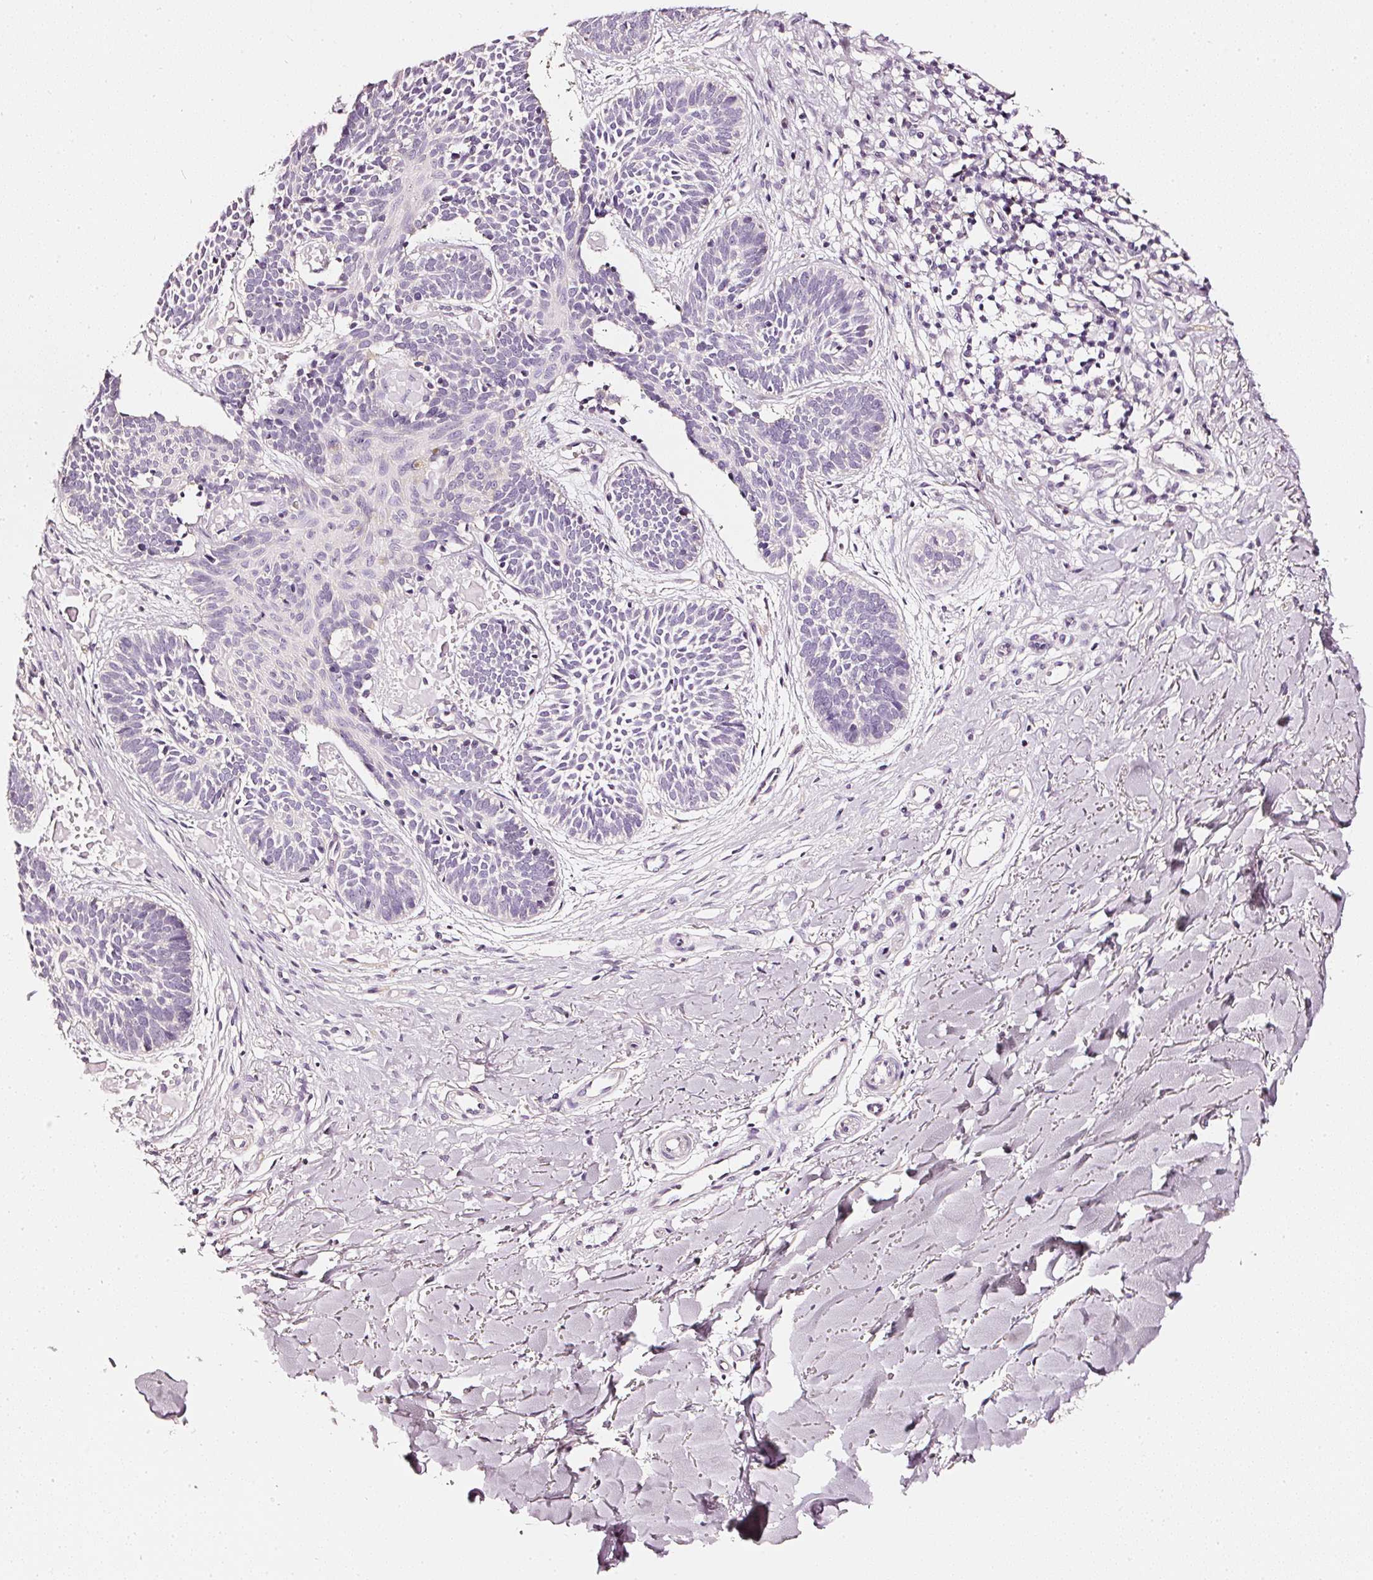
{"staining": {"intensity": "negative", "quantity": "none", "location": "none"}, "tissue": "skin cancer", "cell_type": "Tumor cells", "image_type": "cancer", "snomed": [{"axis": "morphology", "description": "Basal cell carcinoma"}, {"axis": "topography", "description": "Skin"}], "caption": "An IHC histopathology image of skin basal cell carcinoma is shown. There is no staining in tumor cells of skin basal cell carcinoma.", "gene": "CNP", "patient": {"sex": "male", "age": 49}}